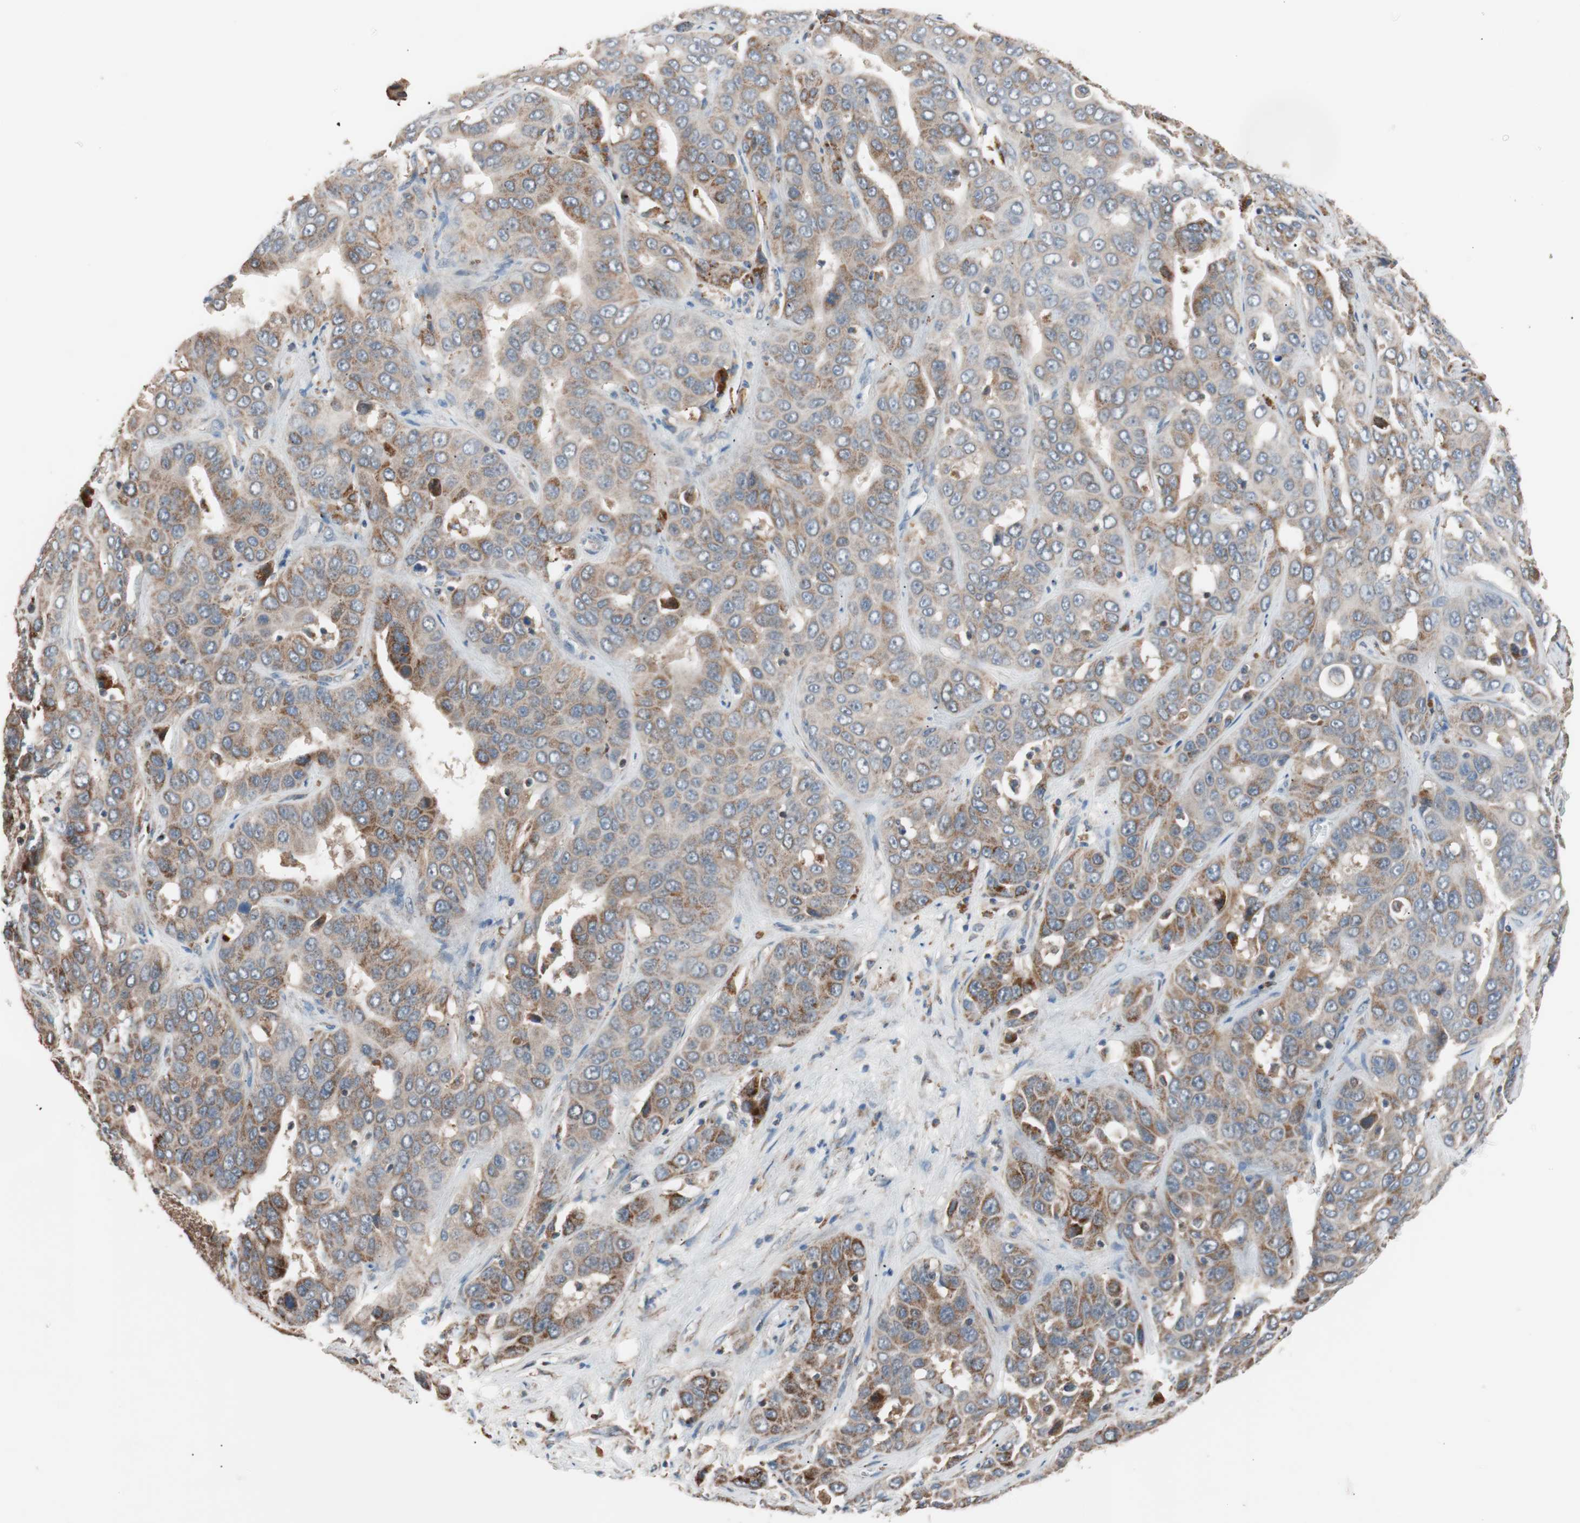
{"staining": {"intensity": "moderate", "quantity": "25%-75%", "location": "cytoplasmic/membranous"}, "tissue": "liver cancer", "cell_type": "Tumor cells", "image_type": "cancer", "snomed": [{"axis": "morphology", "description": "Cholangiocarcinoma"}, {"axis": "topography", "description": "Liver"}], "caption": "This is an image of IHC staining of liver cancer (cholangiocarcinoma), which shows moderate staining in the cytoplasmic/membranous of tumor cells.", "gene": "PITRM1", "patient": {"sex": "female", "age": 52}}